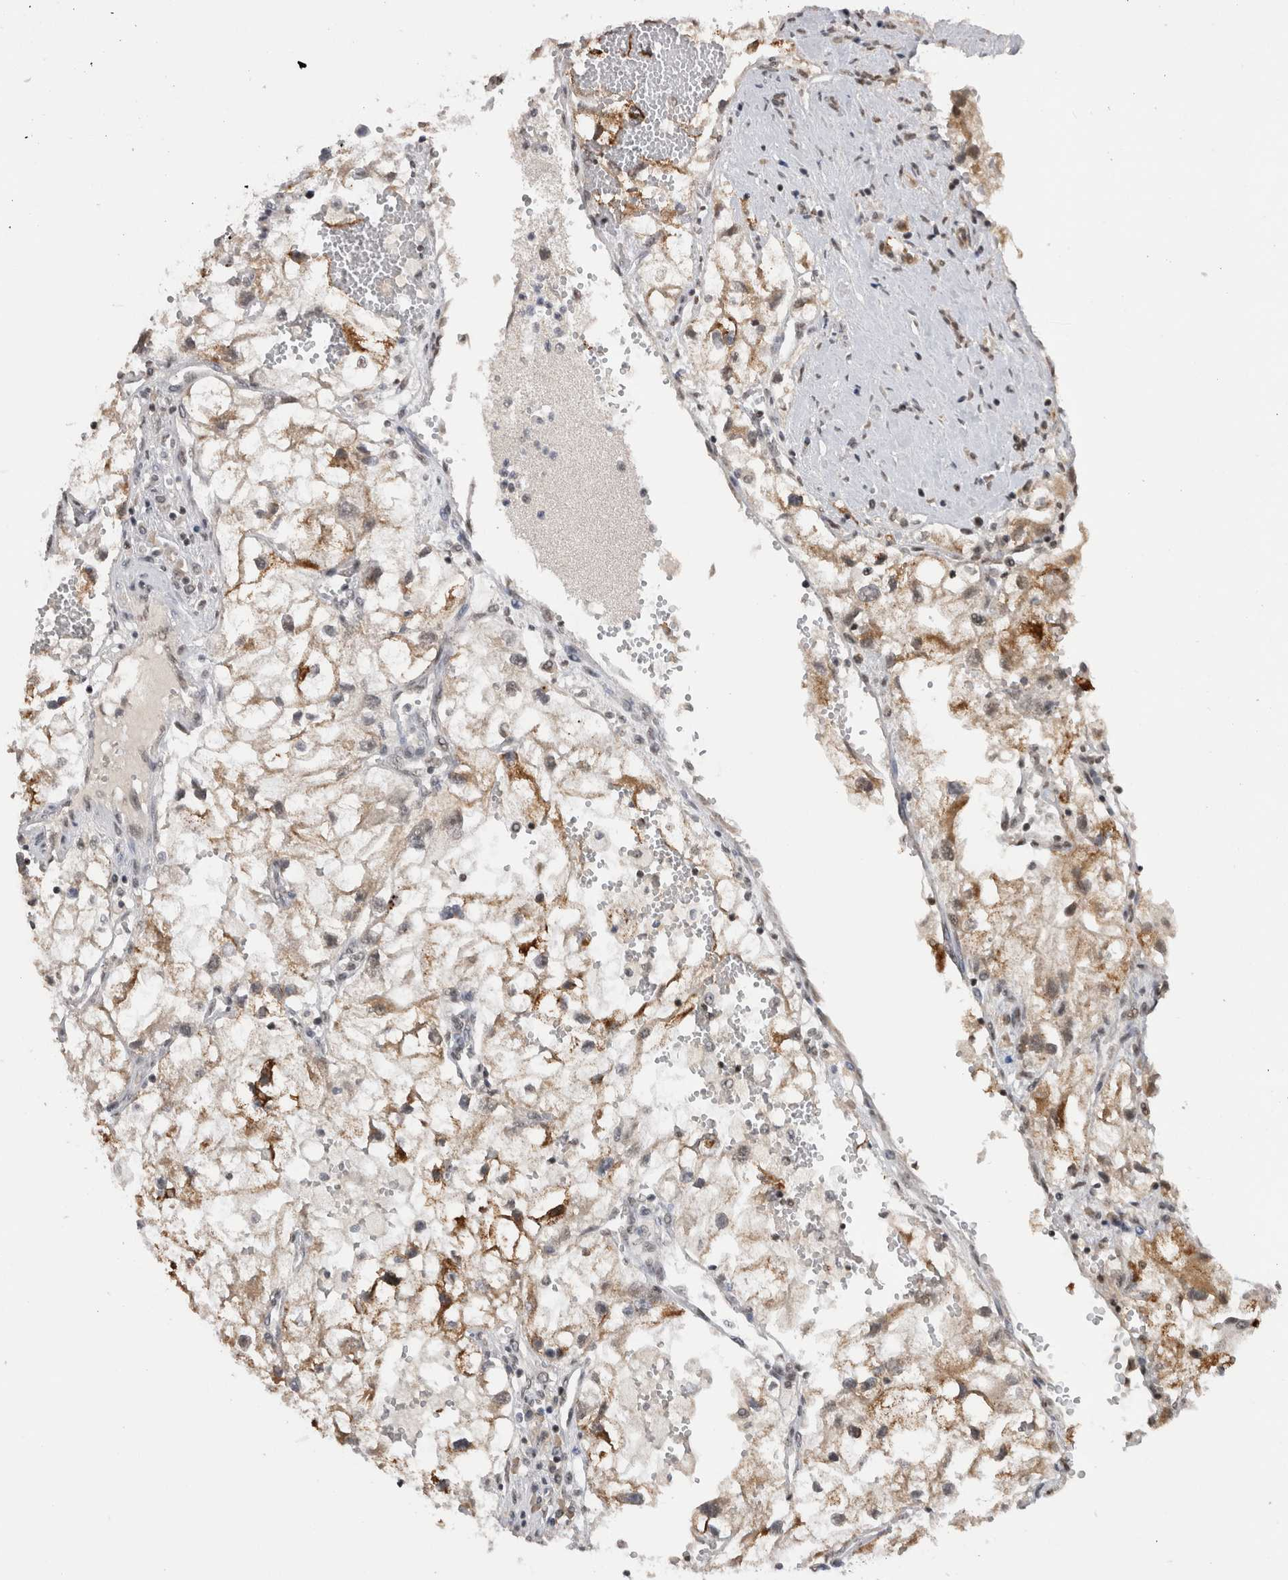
{"staining": {"intensity": "moderate", "quantity": "25%-75%", "location": "cytoplasmic/membranous"}, "tissue": "renal cancer", "cell_type": "Tumor cells", "image_type": "cancer", "snomed": [{"axis": "morphology", "description": "Adenocarcinoma, NOS"}, {"axis": "topography", "description": "Kidney"}], "caption": "Human renal cancer stained for a protein (brown) demonstrates moderate cytoplasmic/membranous positive staining in approximately 25%-75% of tumor cells.", "gene": "DAXX", "patient": {"sex": "female", "age": 70}}